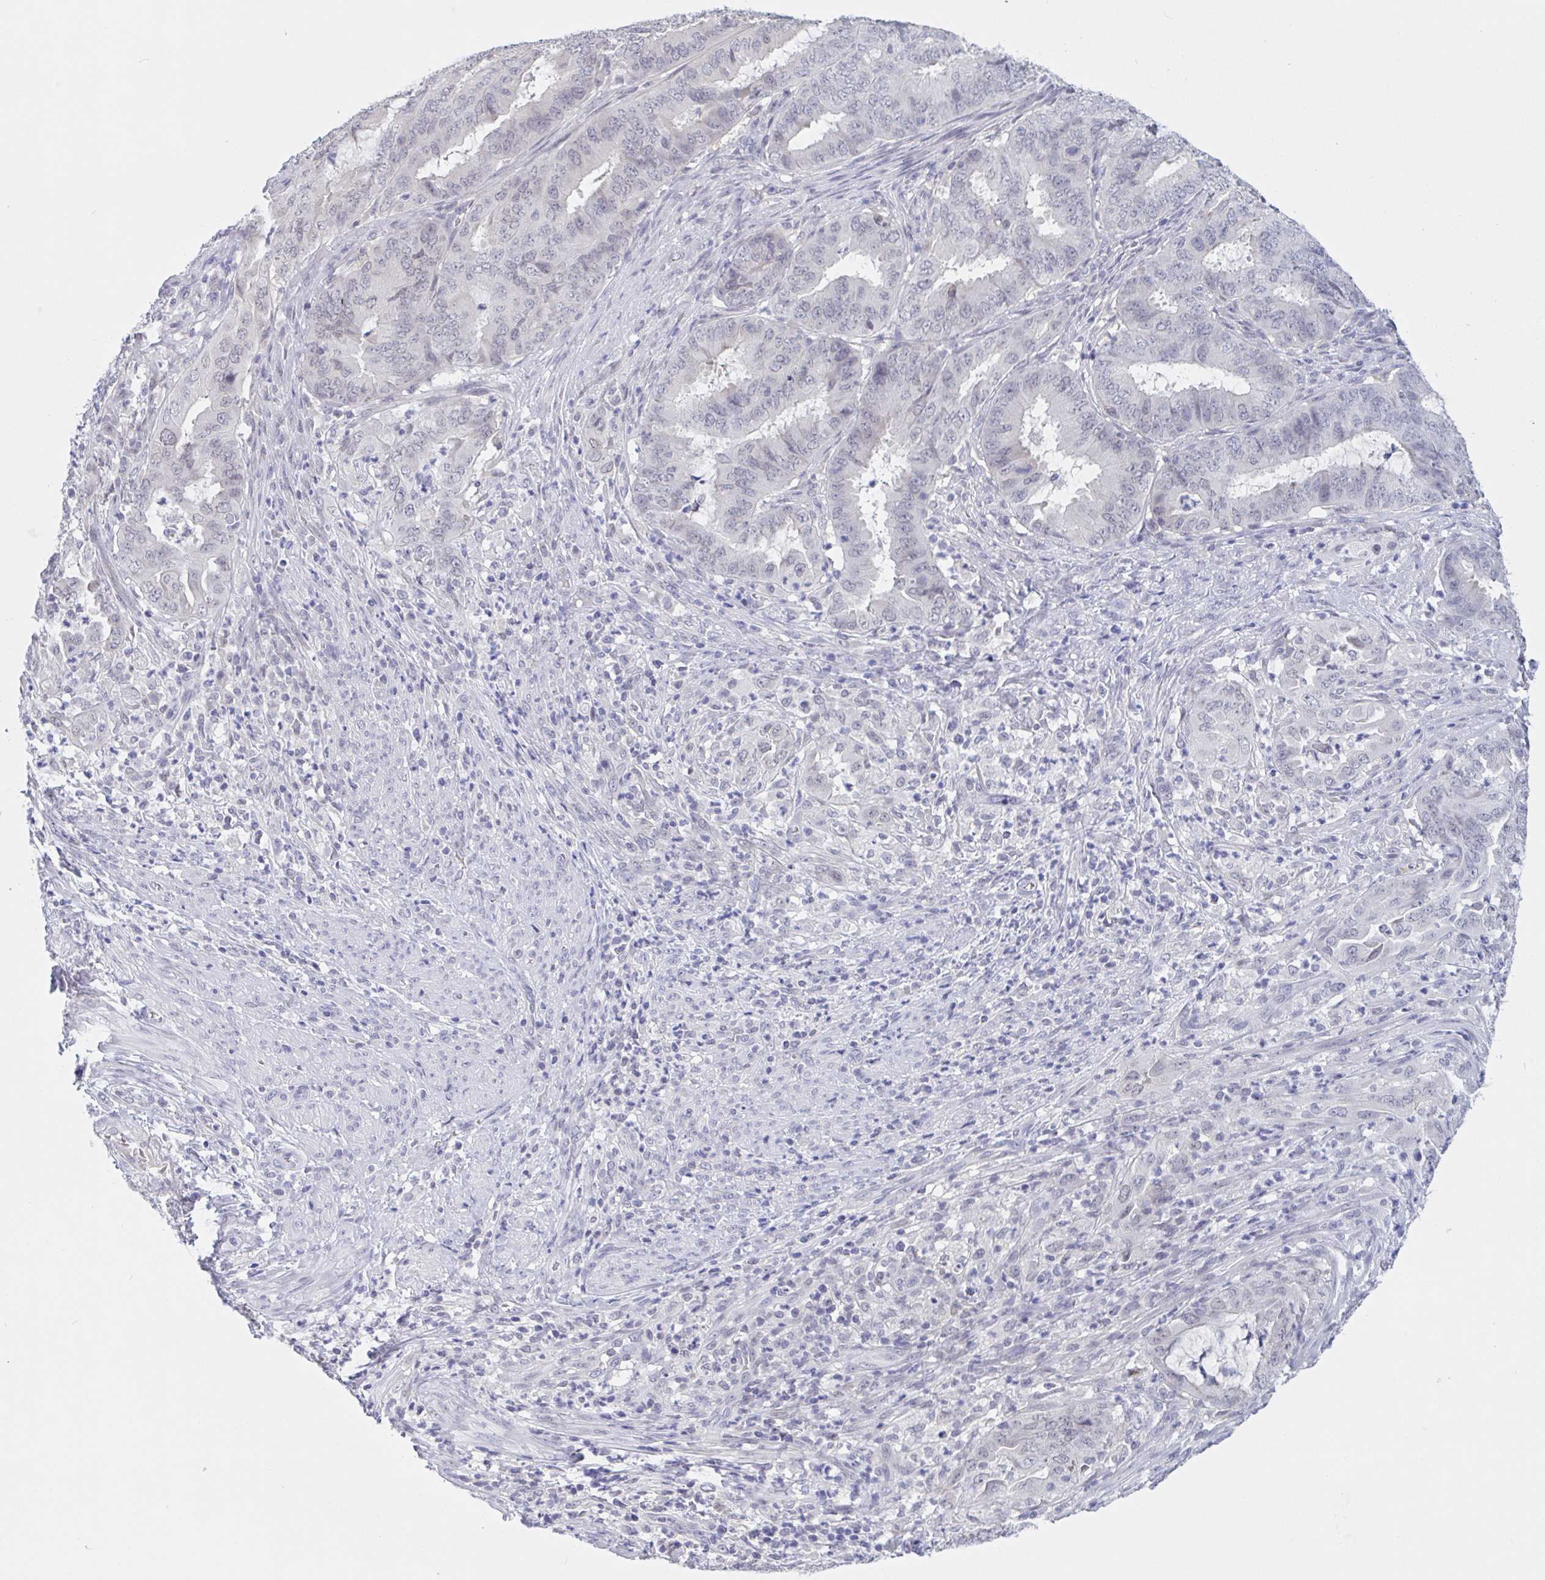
{"staining": {"intensity": "negative", "quantity": "none", "location": "none"}, "tissue": "endometrial cancer", "cell_type": "Tumor cells", "image_type": "cancer", "snomed": [{"axis": "morphology", "description": "Adenocarcinoma, NOS"}, {"axis": "topography", "description": "Endometrium"}], "caption": "The photomicrograph shows no significant expression in tumor cells of endometrial cancer (adenocarcinoma).", "gene": "SERPINB13", "patient": {"sex": "female", "age": 51}}